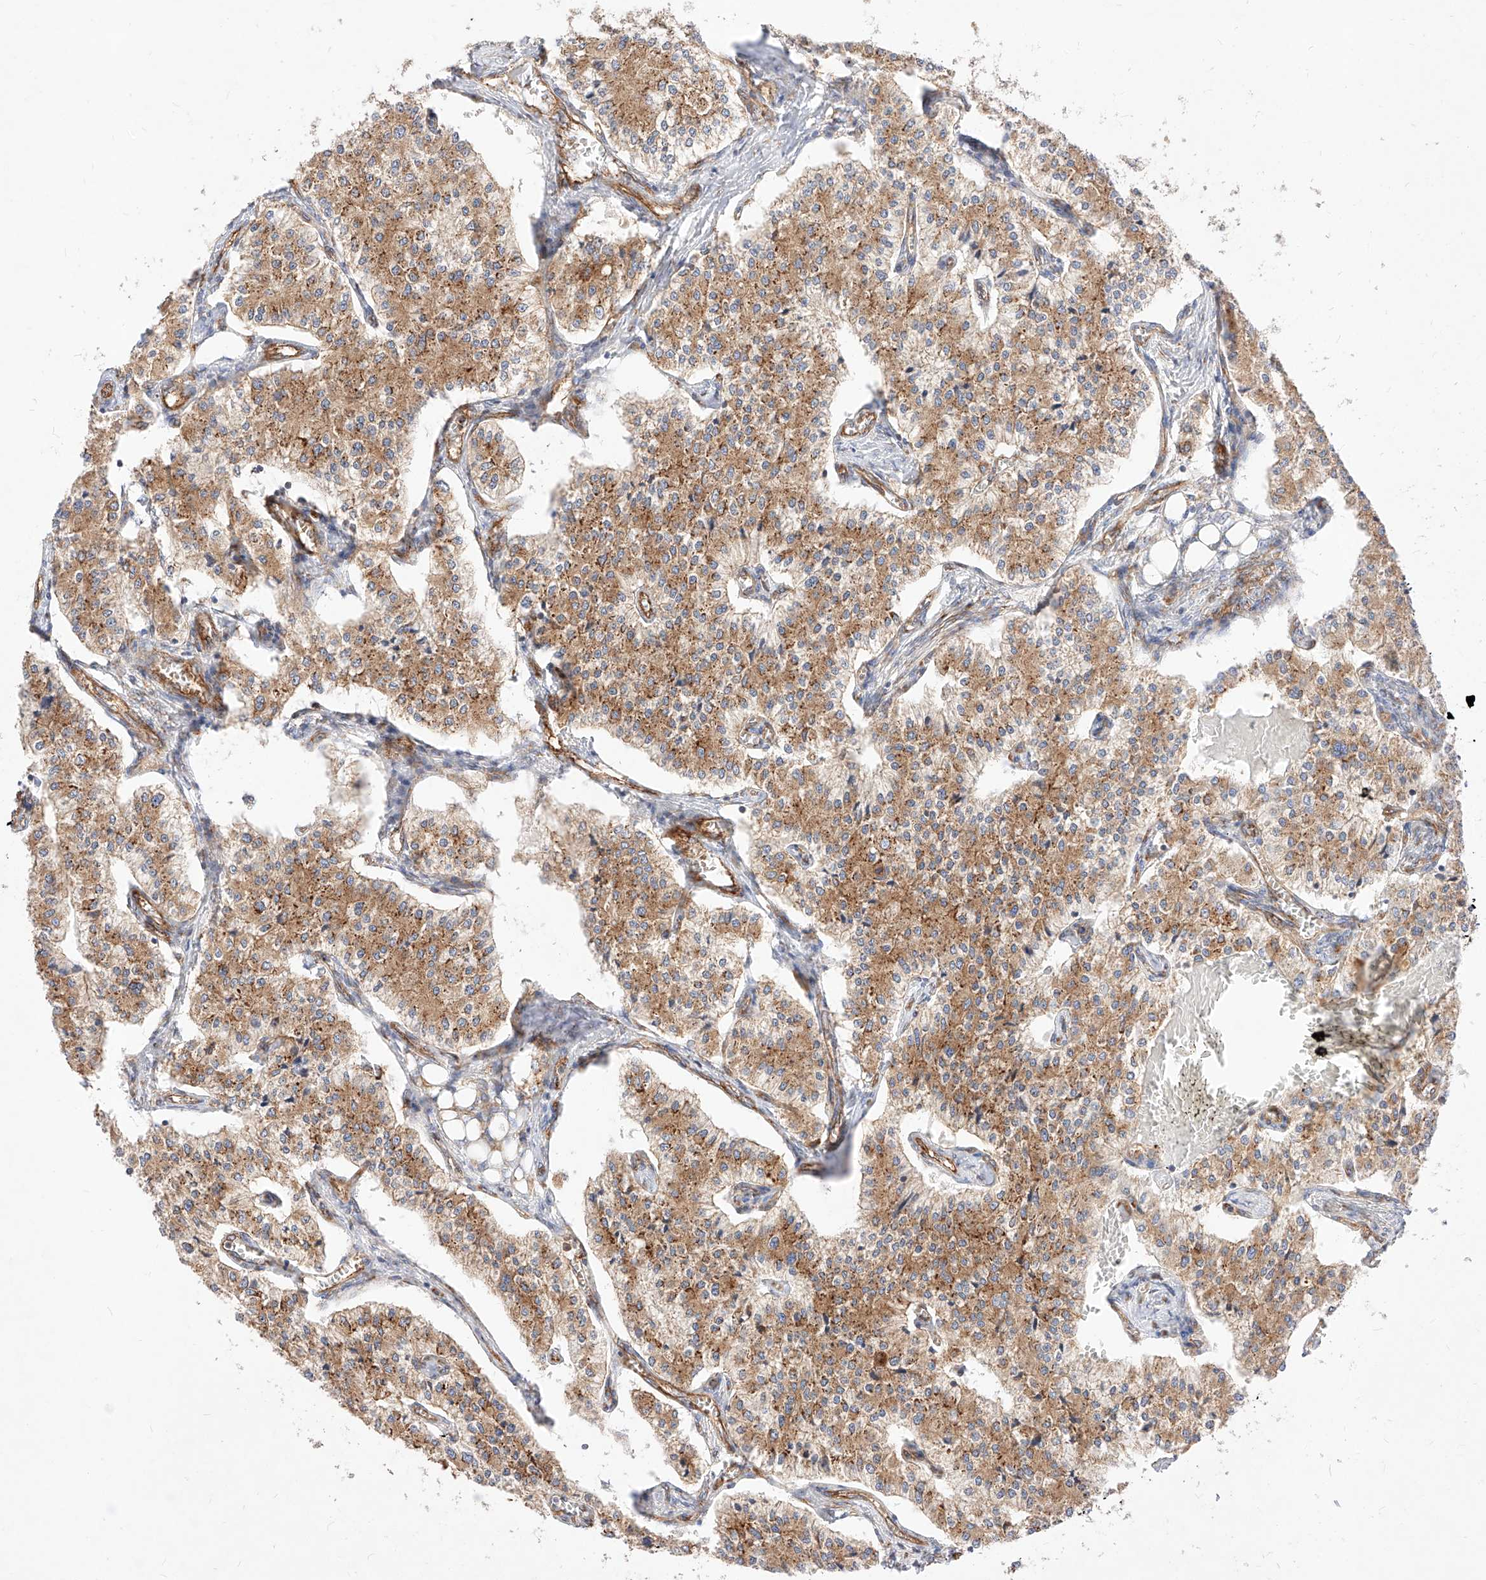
{"staining": {"intensity": "moderate", "quantity": ">75%", "location": "cytoplasmic/membranous"}, "tissue": "carcinoid", "cell_type": "Tumor cells", "image_type": "cancer", "snomed": [{"axis": "morphology", "description": "Carcinoid, malignant, NOS"}, {"axis": "topography", "description": "Colon"}], "caption": "An immunohistochemistry (IHC) histopathology image of tumor tissue is shown. Protein staining in brown labels moderate cytoplasmic/membranous positivity in carcinoid (malignant) within tumor cells.", "gene": "CSGALNACT2", "patient": {"sex": "female", "age": 52}}